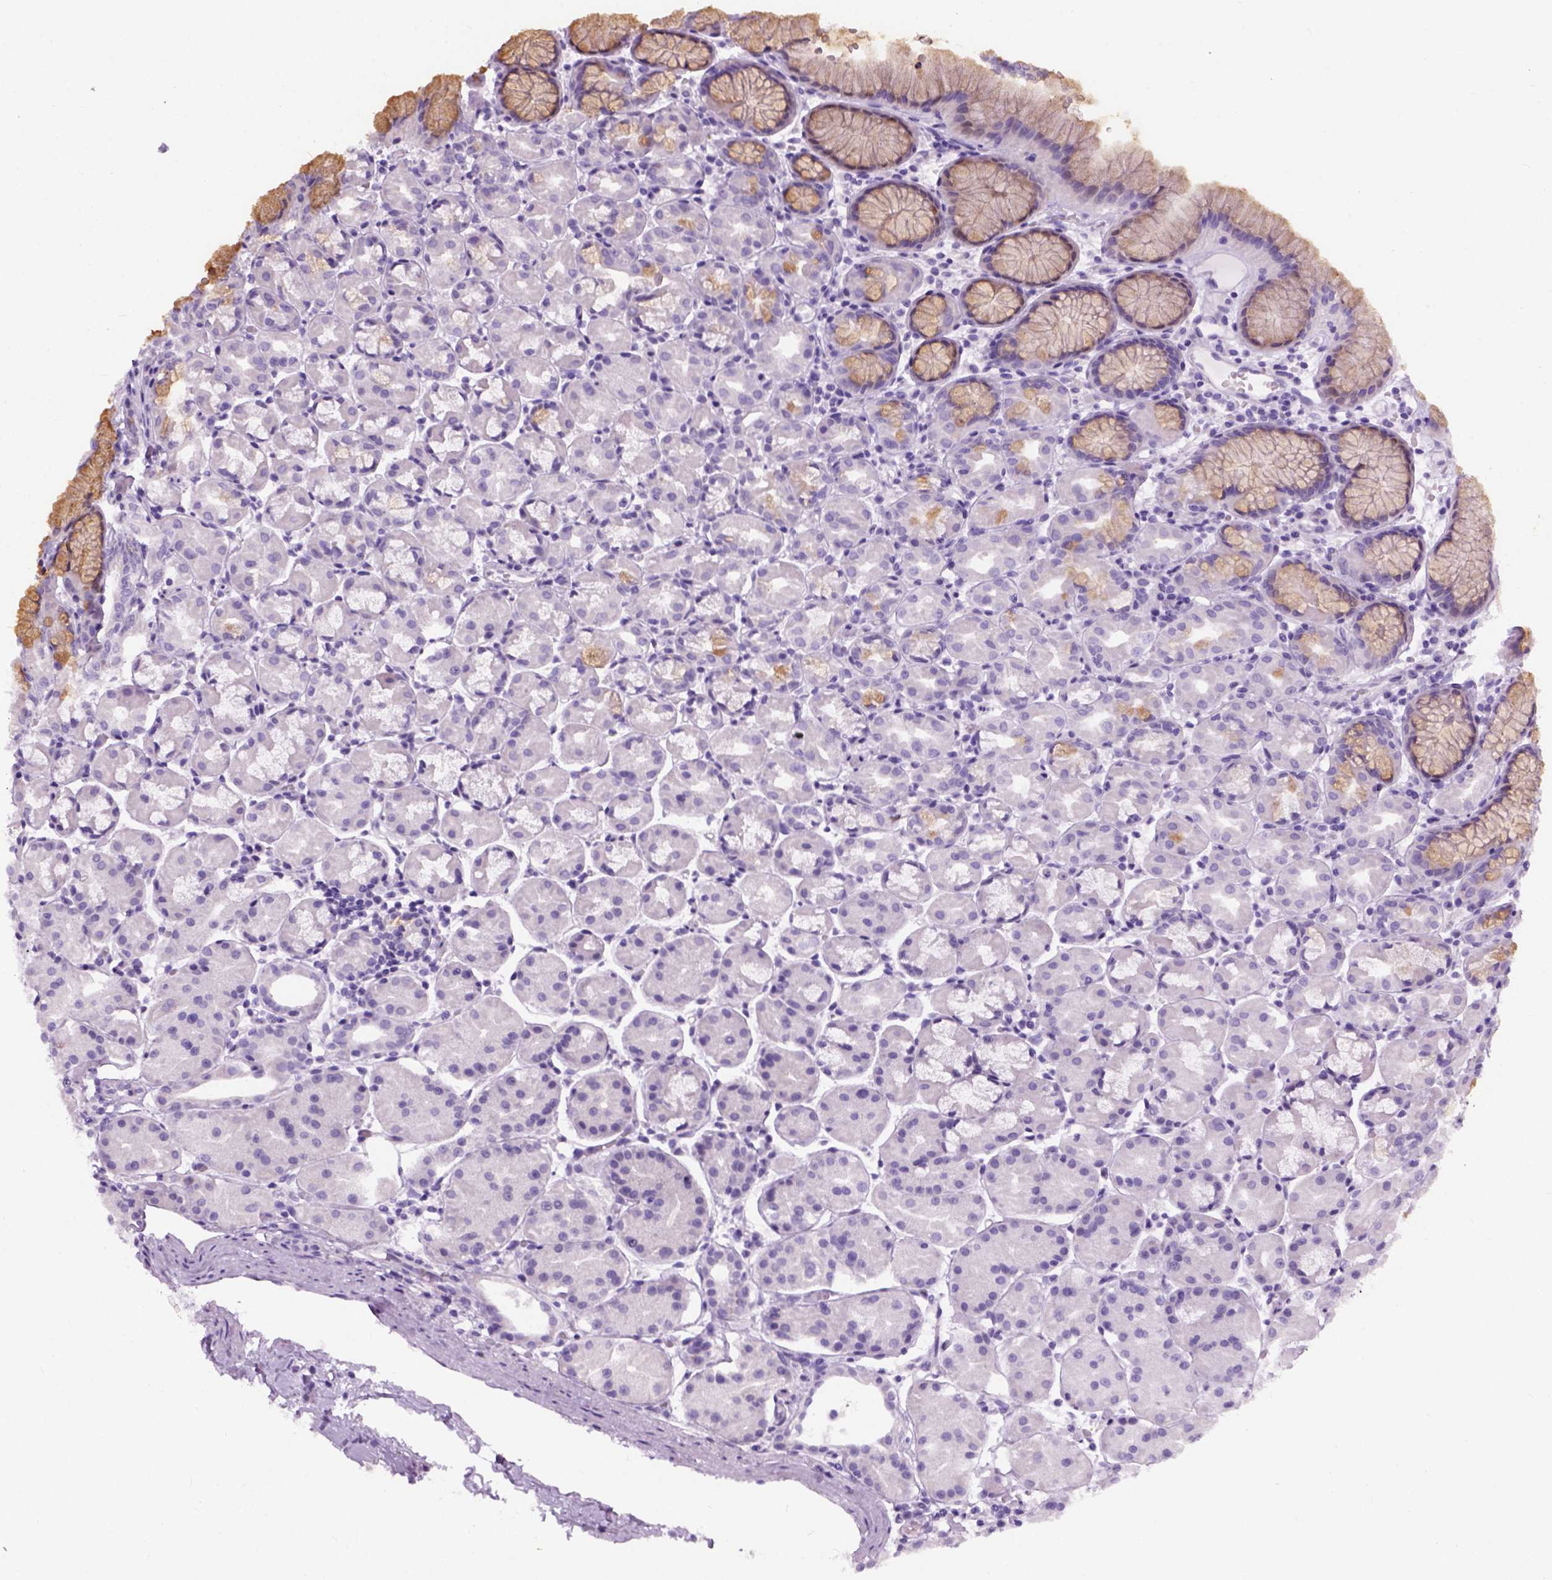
{"staining": {"intensity": "weak", "quantity": "25%-75%", "location": "cytoplasmic/membranous"}, "tissue": "stomach", "cell_type": "Glandular cells", "image_type": "normal", "snomed": [{"axis": "morphology", "description": "Normal tissue, NOS"}, {"axis": "topography", "description": "Stomach, upper"}], "caption": "About 25%-75% of glandular cells in benign stomach show weak cytoplasmic/membranous protein expression as visualized by brown immunohistochemical staining.", "gene": "AXDND1", "patient": {"sex": "male", "age": 47}}